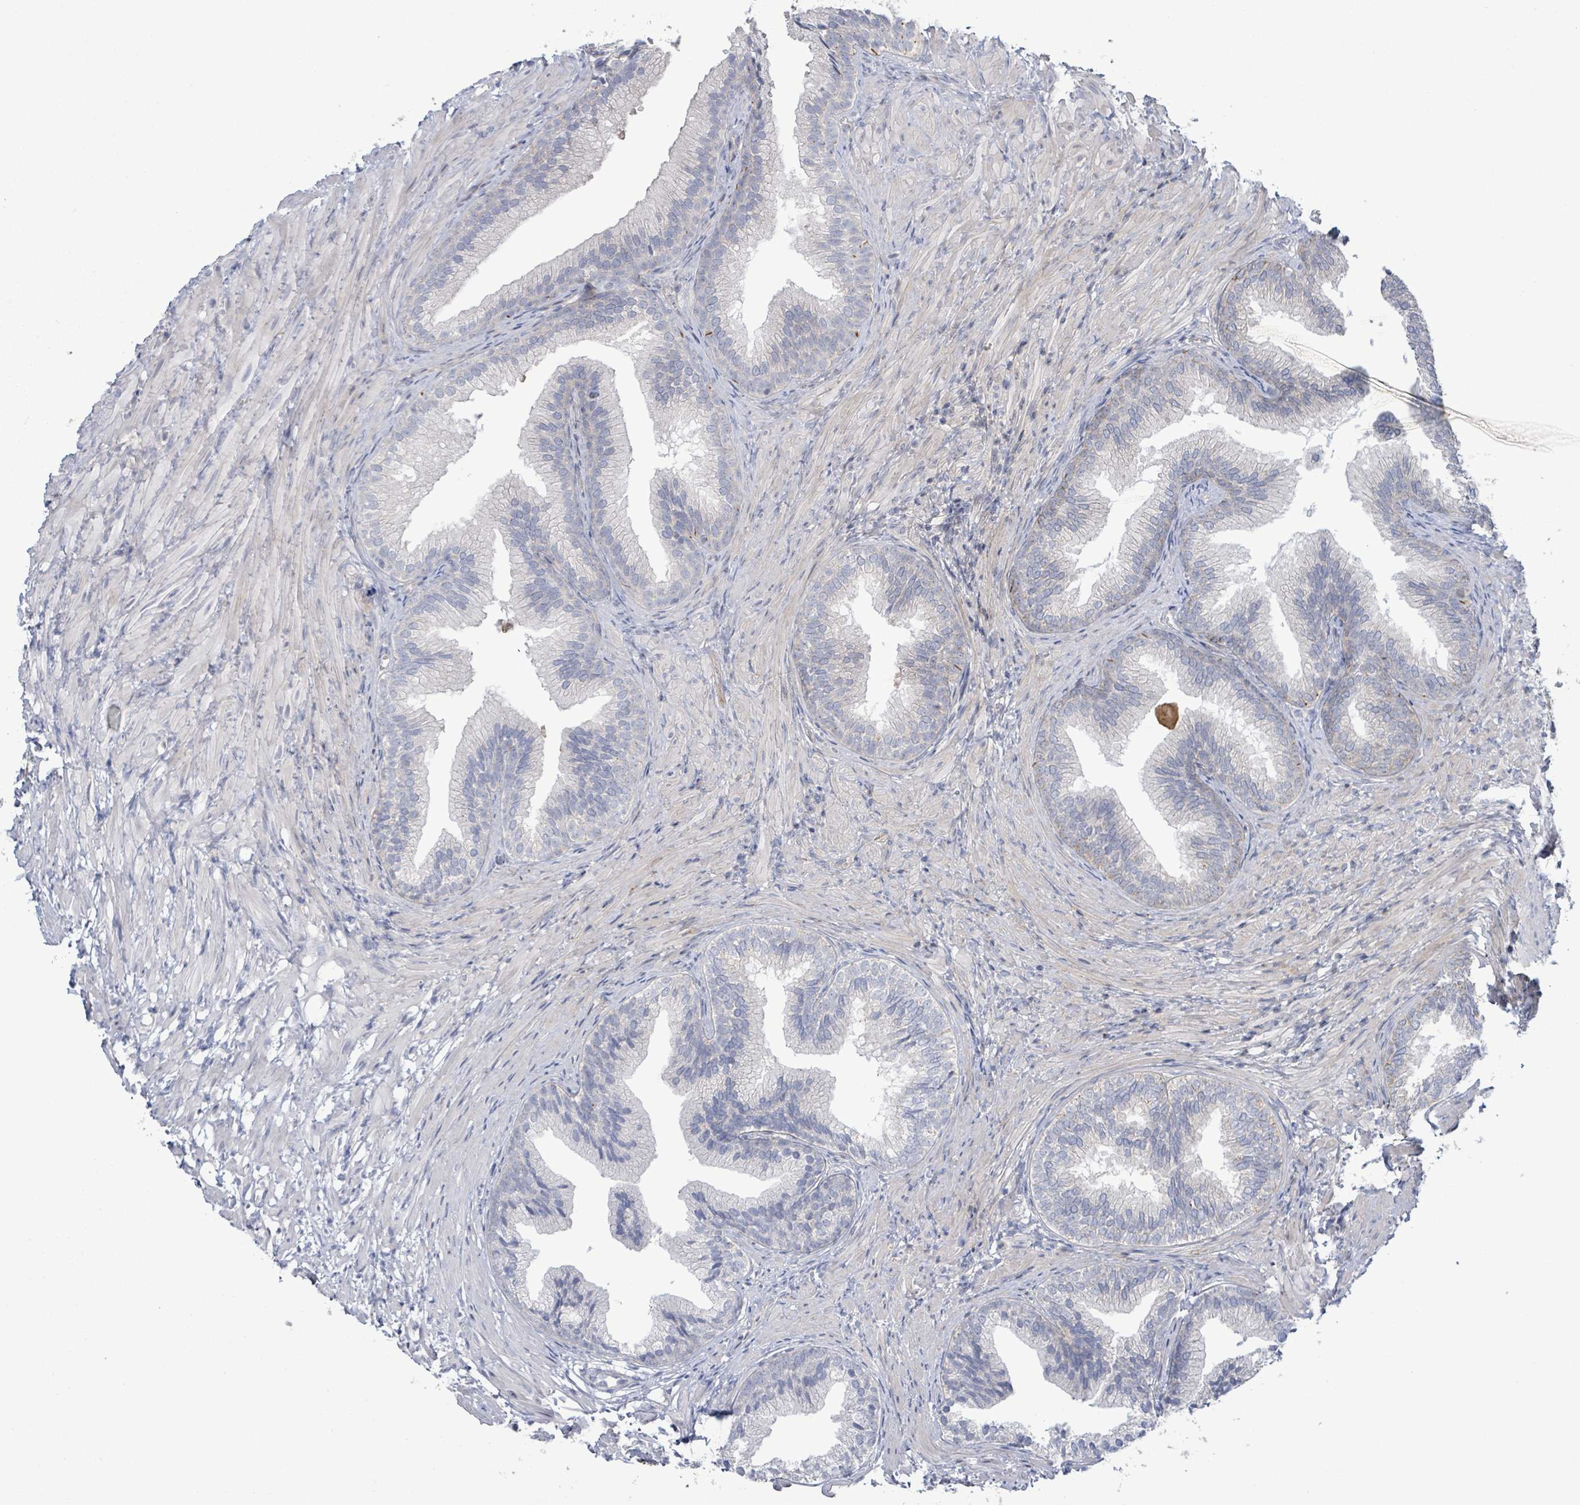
{"staining": {"intensity": "weak", "quantity": "<25%", "location": "cytoplasmic/membranous"}, "tissue": "prostate", "cell_type": "Glandular cells", "image_type": "normal", "snomed": [{"axis": "morphology", "description": "Normal tissue, NOS"}, {"axis": "topography", "description": "Prostate"}], "caption": "The immunohistochemistry photomicrograph has no significant expression in glandular cells of prostate.", "gene": "LILRA4", "patient": {"sex": "male", "age": 76}}